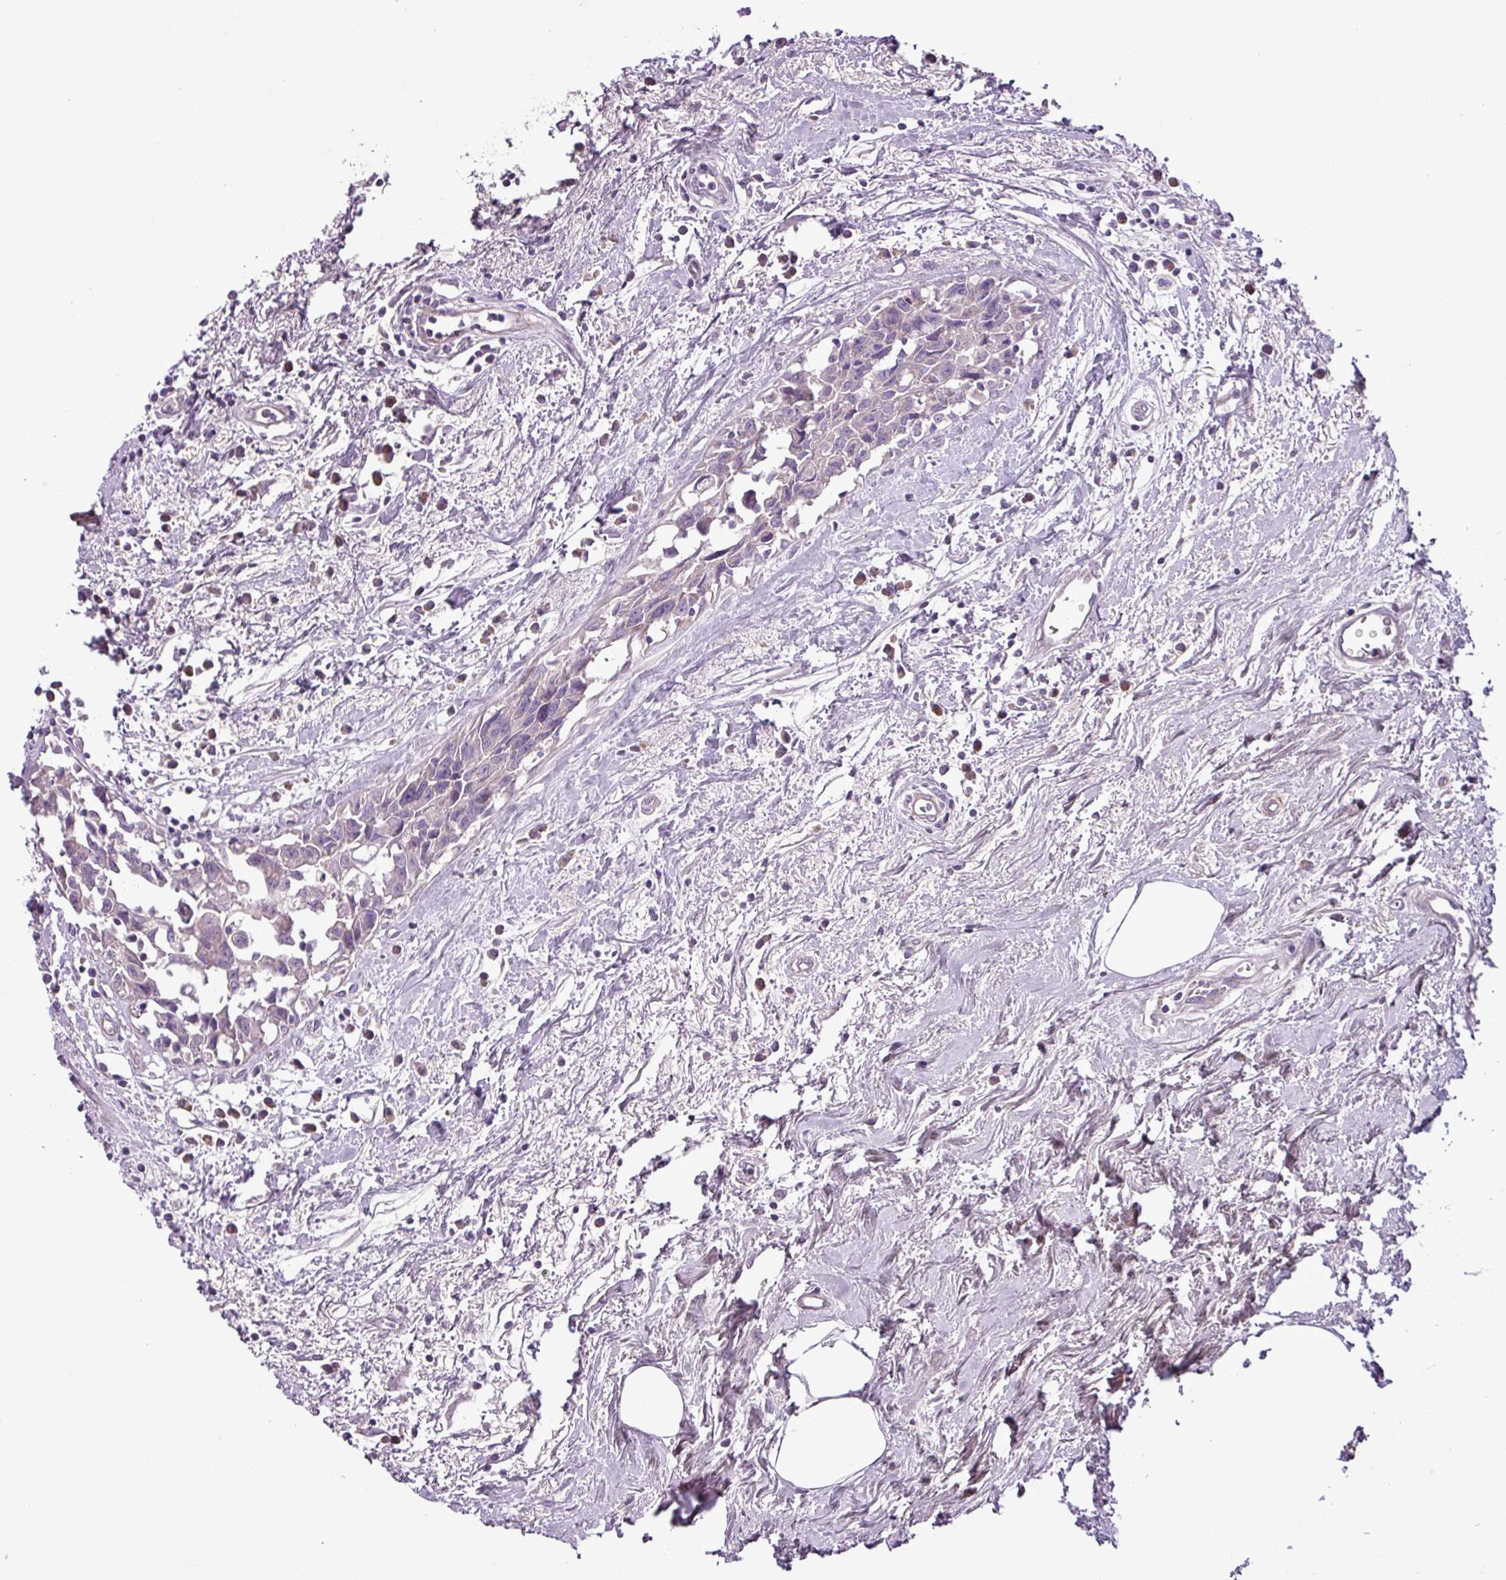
{"staining": {"intensity": "negative", "quantity": "none", "location": "none"}, "tissue": "breast cancer", "cell_type": "Tumor cells", "image_type": "cancer", "snomed": [{"axis": "morphology", "description": "Carcinoma, NOS"}, {"axis": "topography", "description": "Breast"}], "caption": "Immunohistochemistry (IHC) of human breast cancer demonstrates no positivity in tumor cells.", "gene": "FAM183A", "patient": {"sex": "female", "age": 60}}